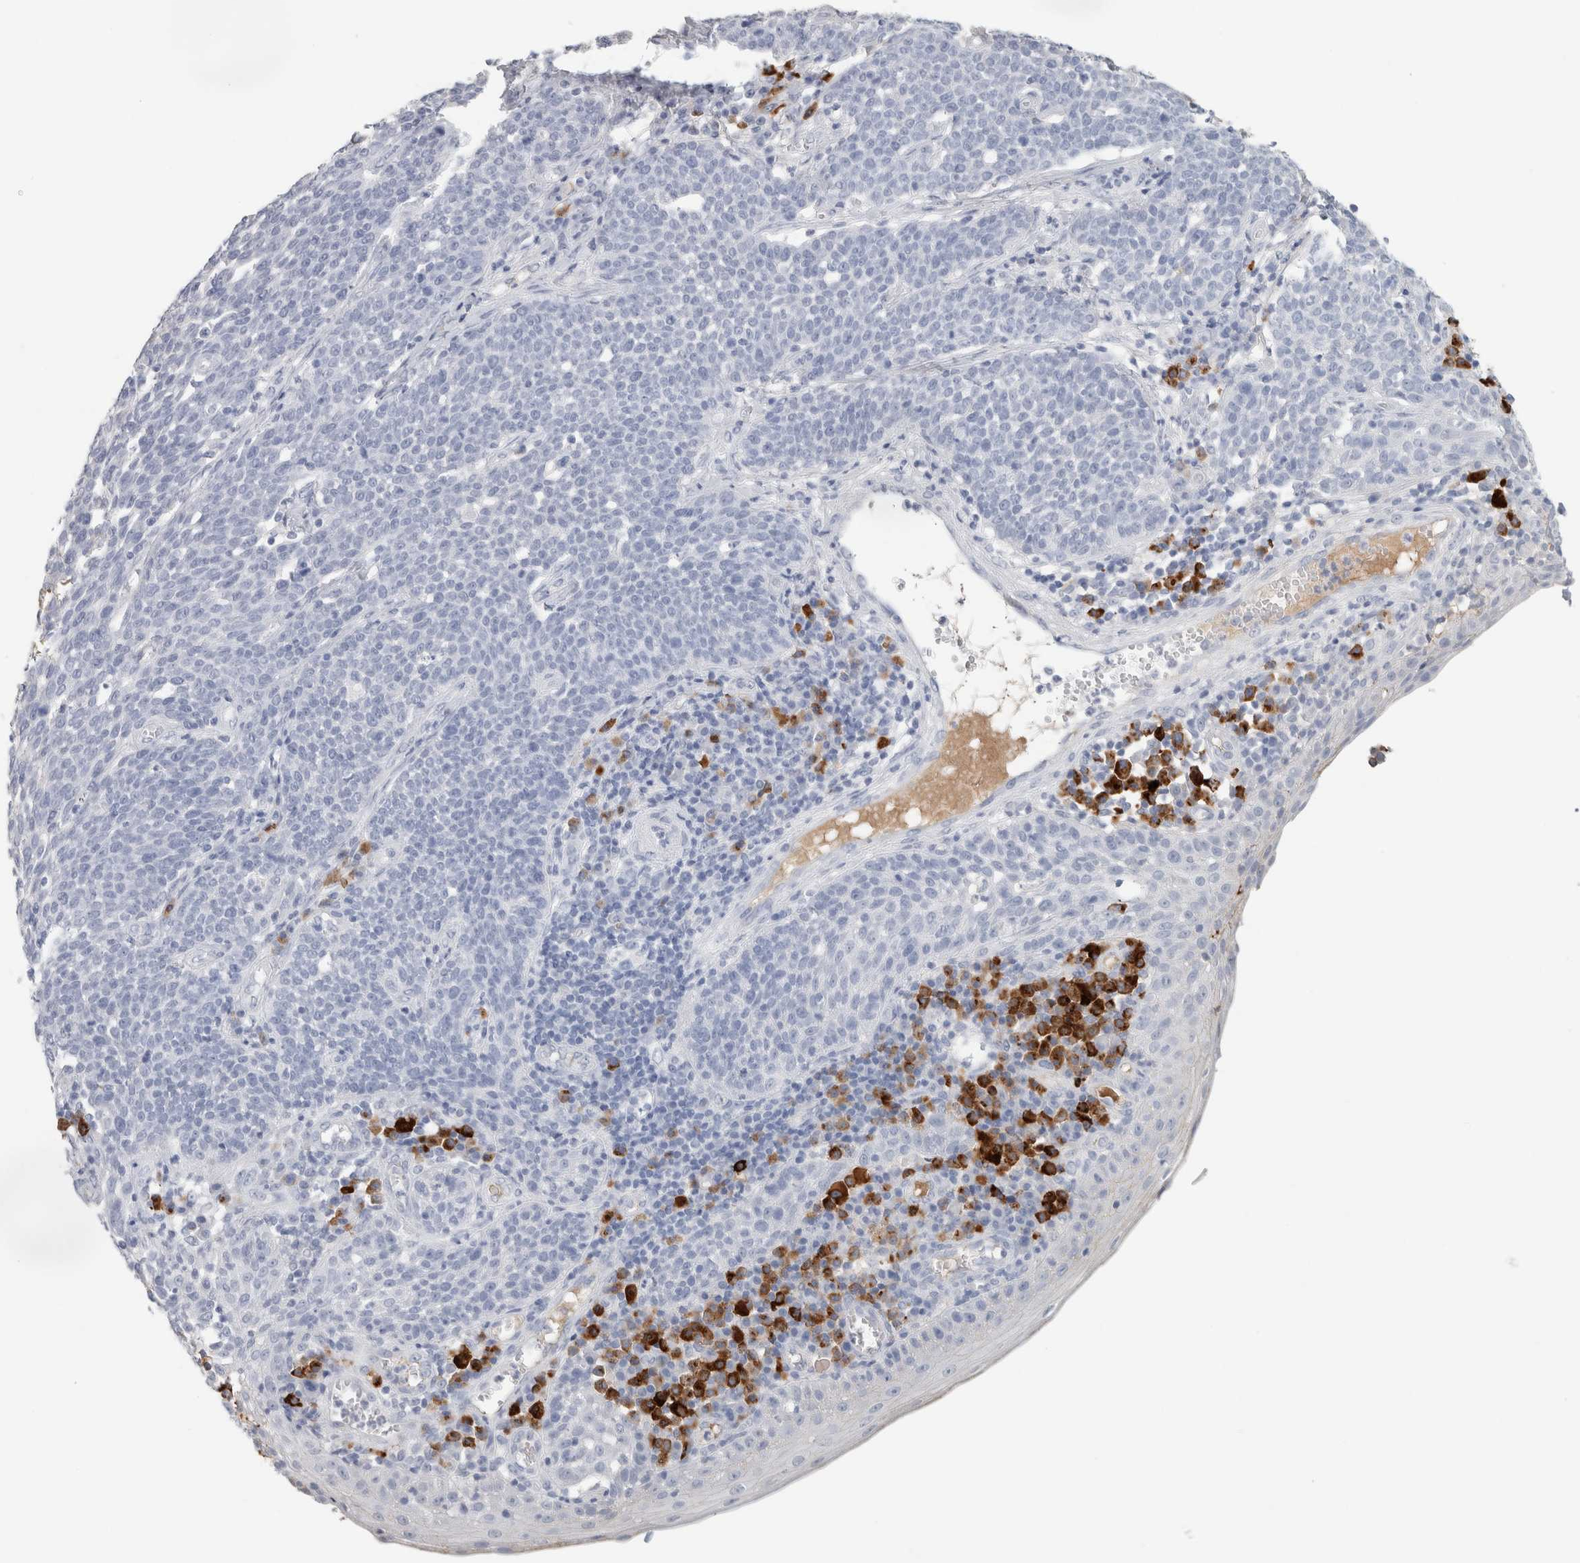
{"staining": {"intensity": "negative", "quantity": "none", "location": "none"}, "tissue": "cervical cancer", "cell_type": "Tumor cells", "image_type": "cancer", "snomed": [{"axis": "morphology", "description": "Squamous cell carcinoma, NOS"}, {"axis": "topography", "description": "Cervix"}], "caption": "Immunohistochemical staining of cervical cancer displays no significant positivity in tumor cells.", "gene": "IL6", "patient": {"sex": "female", "age": 34}}